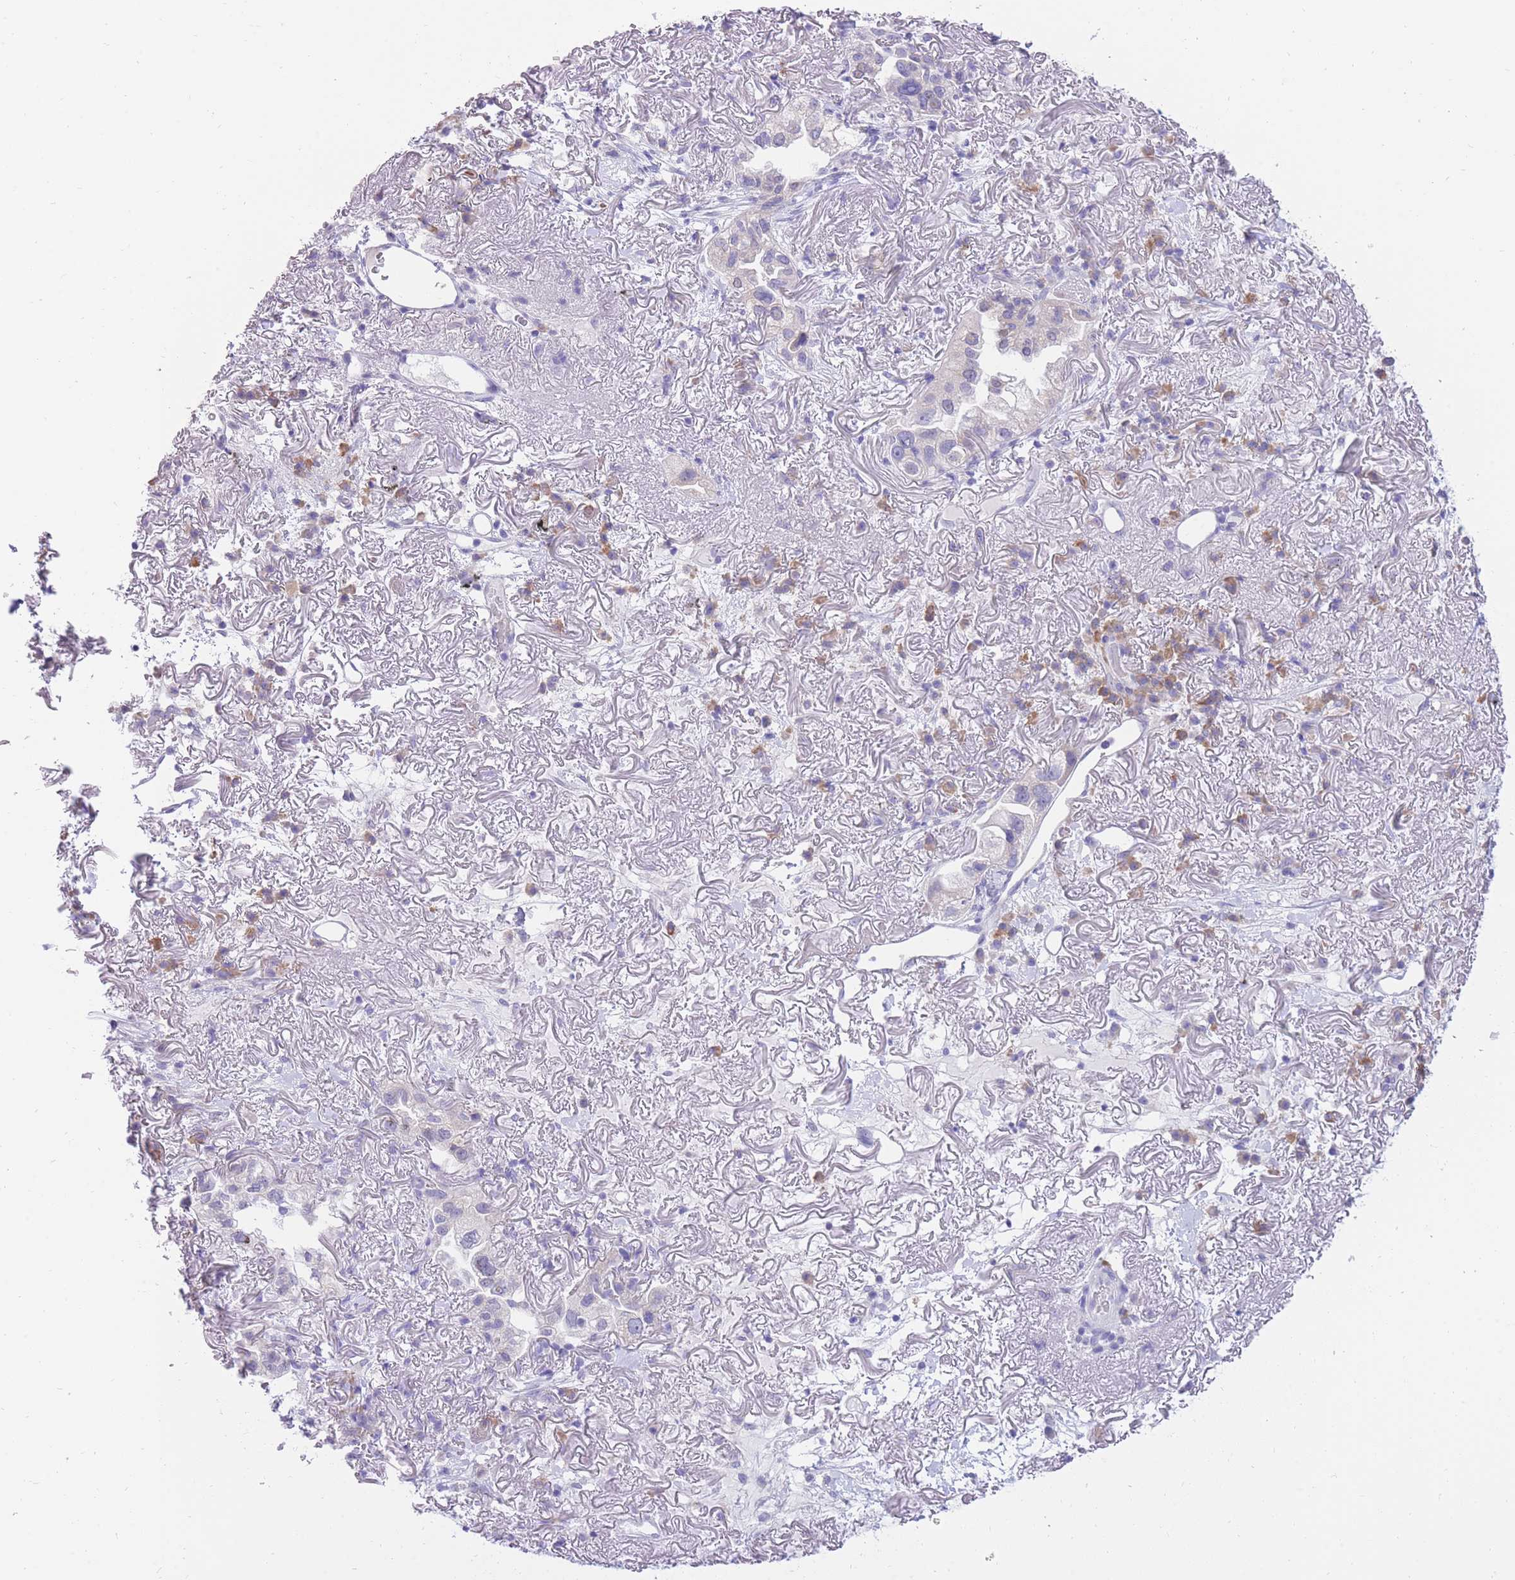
{"staining": {"intensity": "negative", "quantity": "none", "location": "none"}, "tissue": "lung cancer", "cell_type": "Tumor cells", "image_type": "cancer", "snomed": [{"axis": "morphology", "description": "Adenocarcinoma, NOS"}, {"axis": "topography", "description": "Lung"}], "caption": "Lung adenocarcinoma was stained to show a protein in brown. There is no significant expression in tumor cells.", "gene": "SSUH2", "patient": {"sex": "female", "age": 69}}